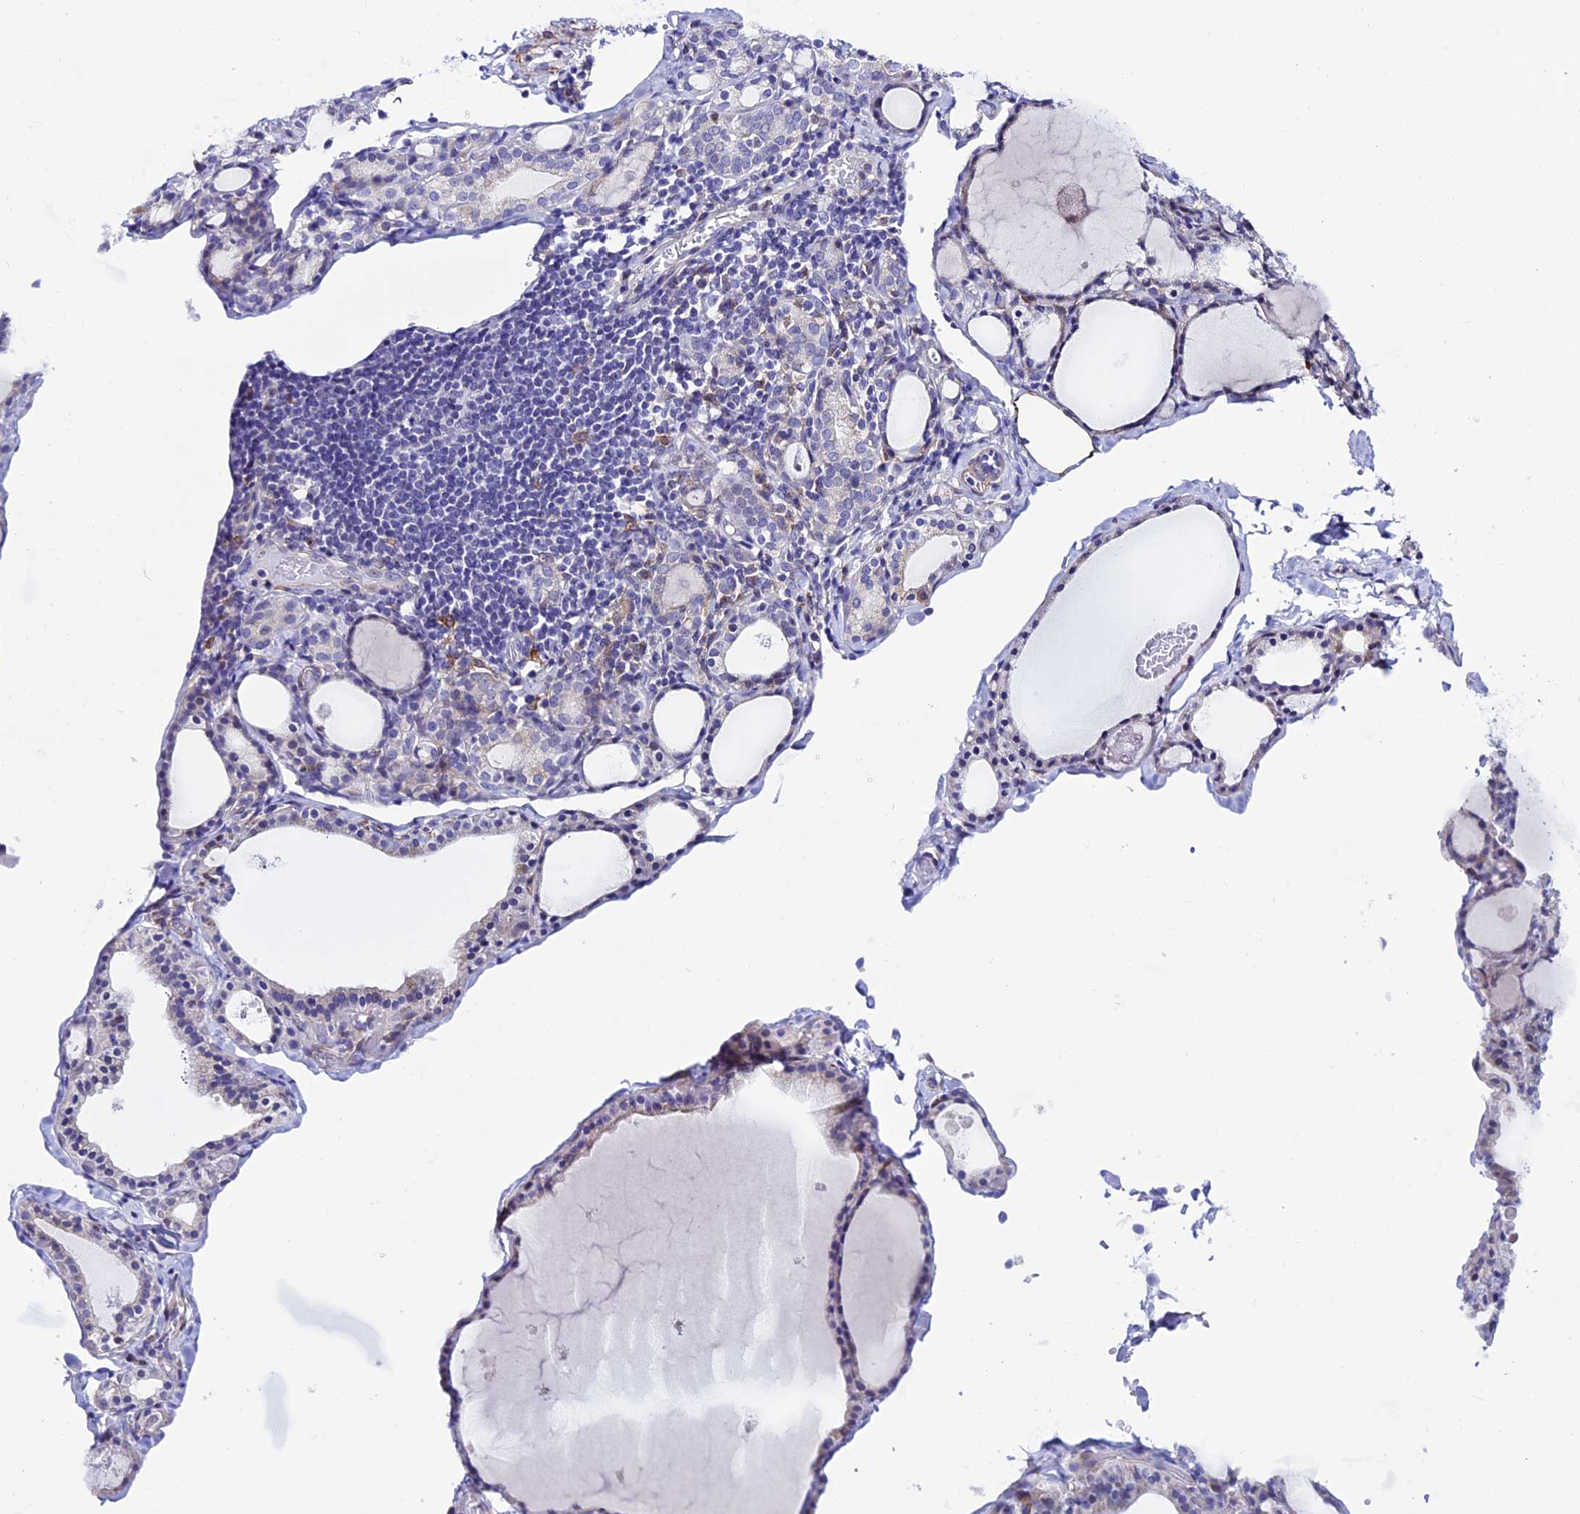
{"staining": {"intensity": "negative", "quantity": "none", "location": "none"}, "tissue": "thyroid gland", "cell_type": "Glandular cells", "image_type": "normal", "snomed": [{"axis": "morphology", "description": "Normal tissue, NOS"}, {"axis": "topography", "description": "Thyroid gland"}], "caption": "The image shows no significant staining in glandular cells of thyroid gland. Nuclei are stained in blue.", "gene": "IGSF6", "patient": {"sex": "male", "age": 56}}